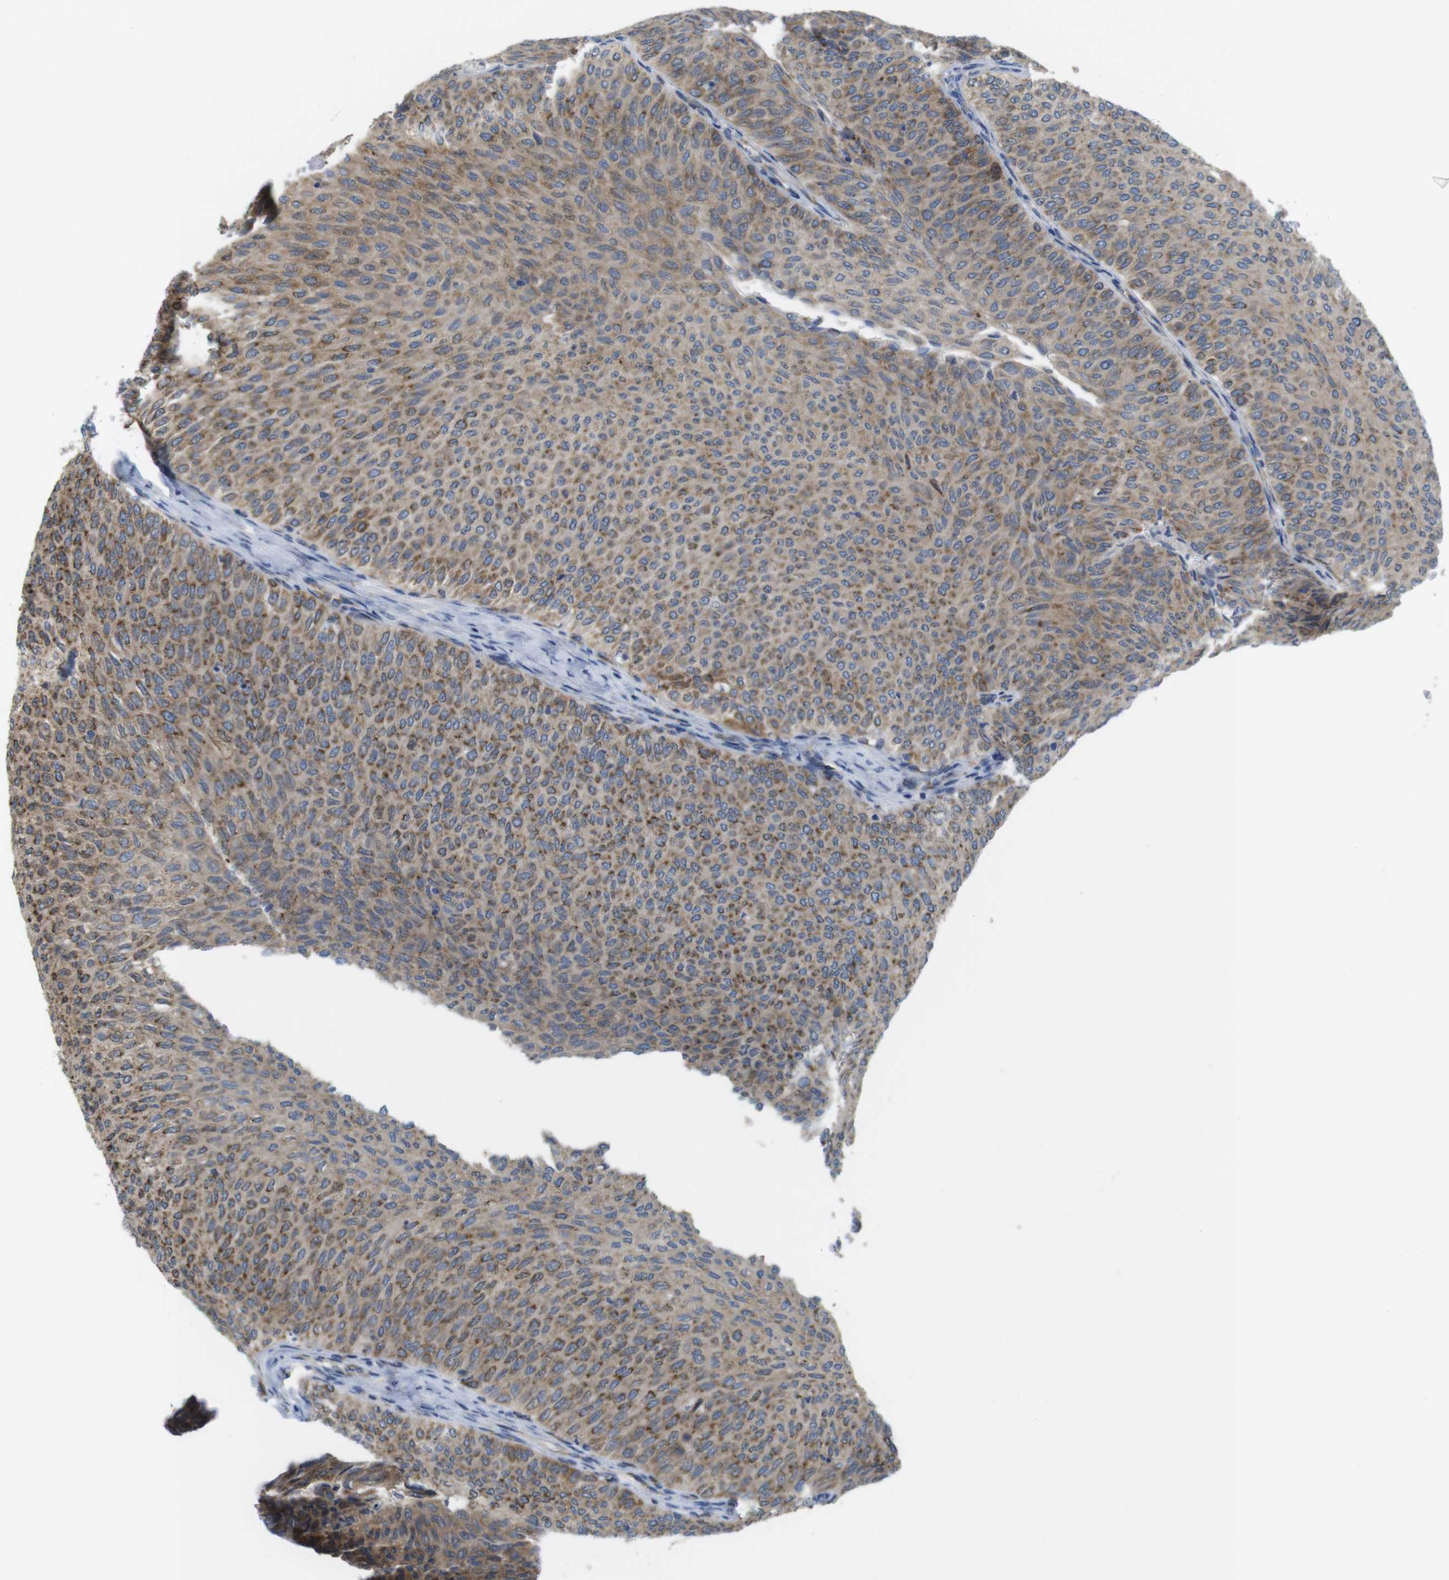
{"staining": {"intensity": "moderate", "quantity": ">75%", "location": "cytoplasmic/membranous"}, "tissue": "urothelial cancer", "cell_type": "Tumor cells", "image_type": "cancer", "snomed": [{"axis": "morphology", "description": "Urothelial carcinoma, Low grade"}, {"axis": "topography", "description": "Urinary bladder"}], "caption": "Approximately >75% of tumor cells in urothelial carcinoma (low-grade) display moderate cytoplasmic/membranous protein expression as visualized by brown immunohistochemical staining.", "gene": "PCNX2", "patient": {"sex": "male", "age": 78}}